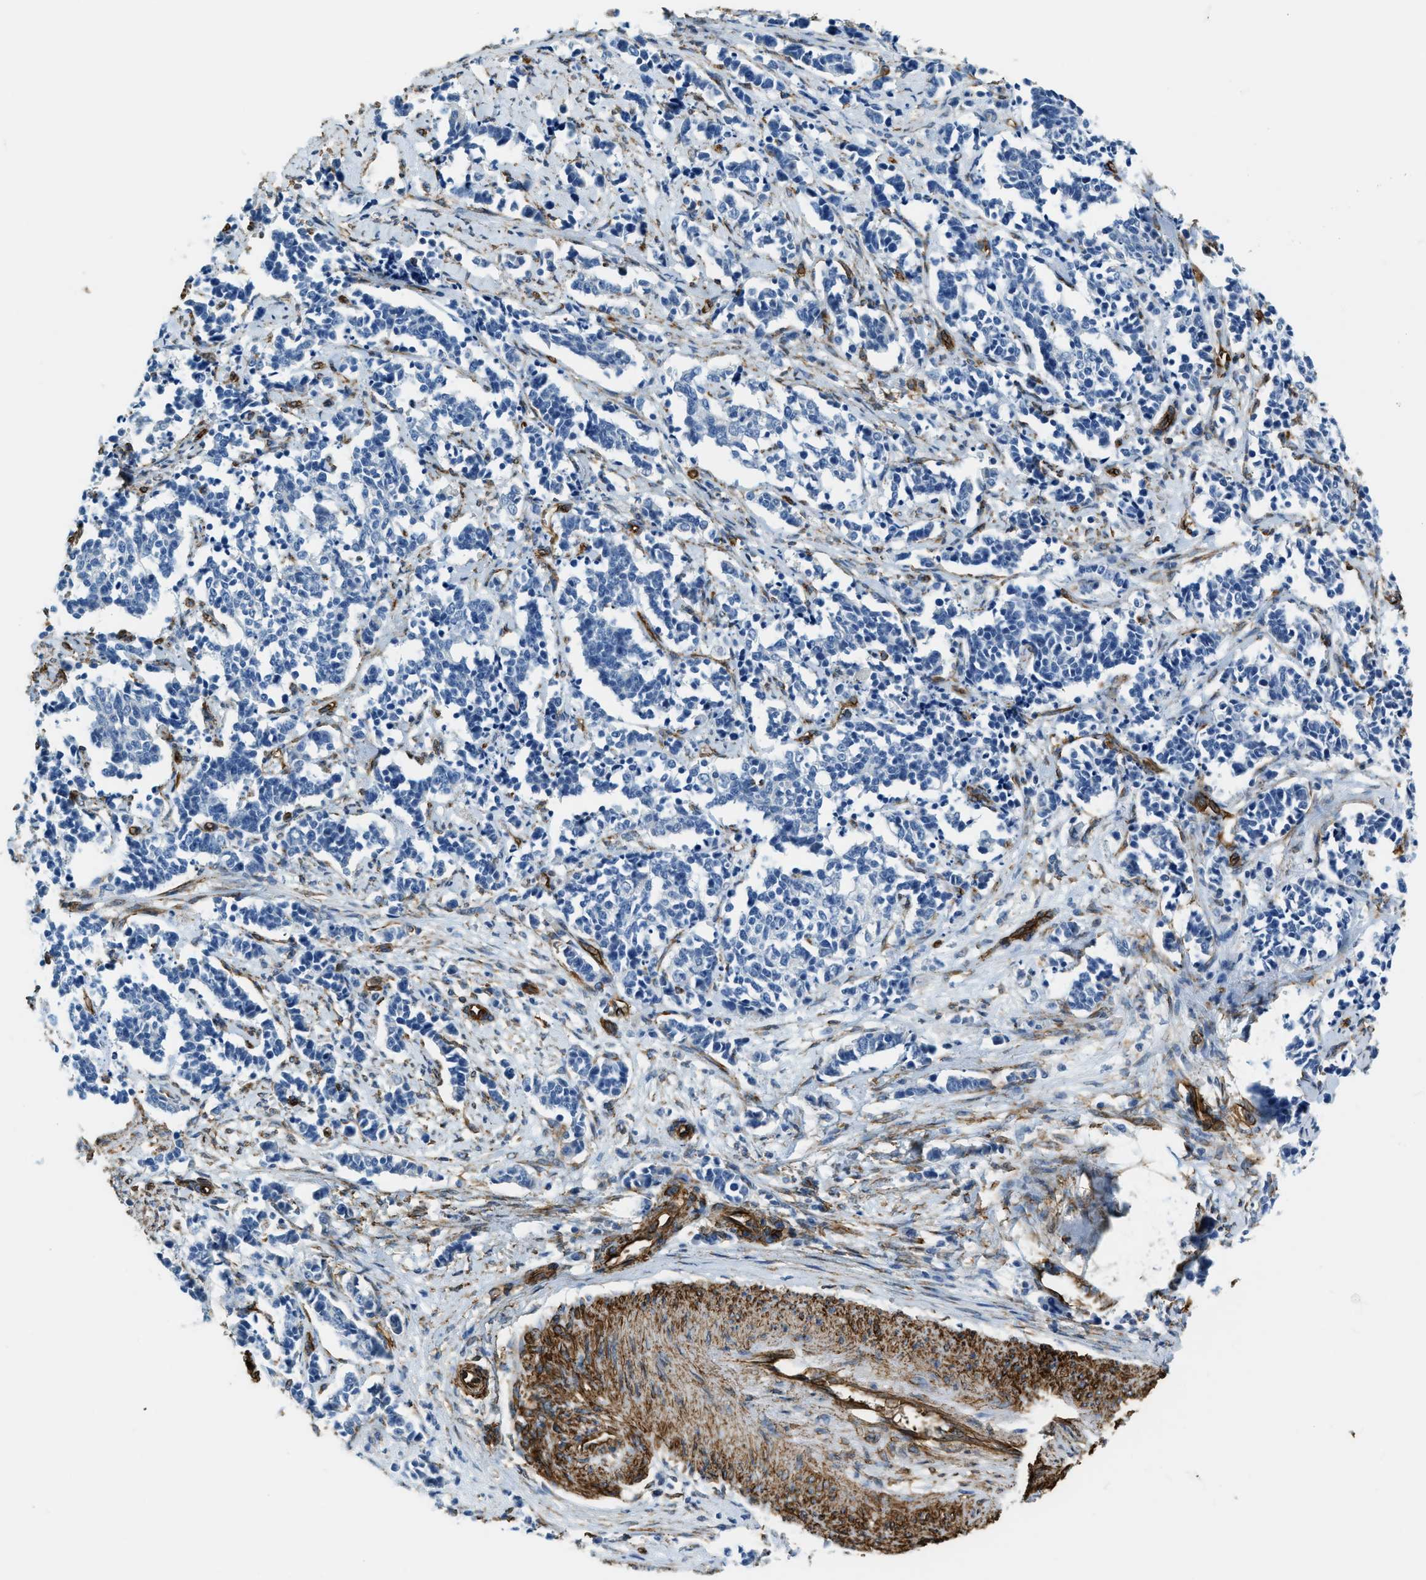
{"staining": {"intensity": "negative", "quantity": "none", "location": "none"}, "tissue": "cervical cancer", "cell_type": "Tumor cells", "image_type": "cancer", "snomed": [{"axis": "morphology", "description": "Normal tissue, NOS"}, {"axis": "morphology", "description": "Squamous cell carcinoma, NOS"}, {"axis": "topography", "description": "Cervix"}], "caption": "This is an immunohistochemistry image of squamous cell carcinoma (cervical). There is no expression in tumor cells.", "gene": "TMEM43", "patient": {"sex": "female", "age": 35}}